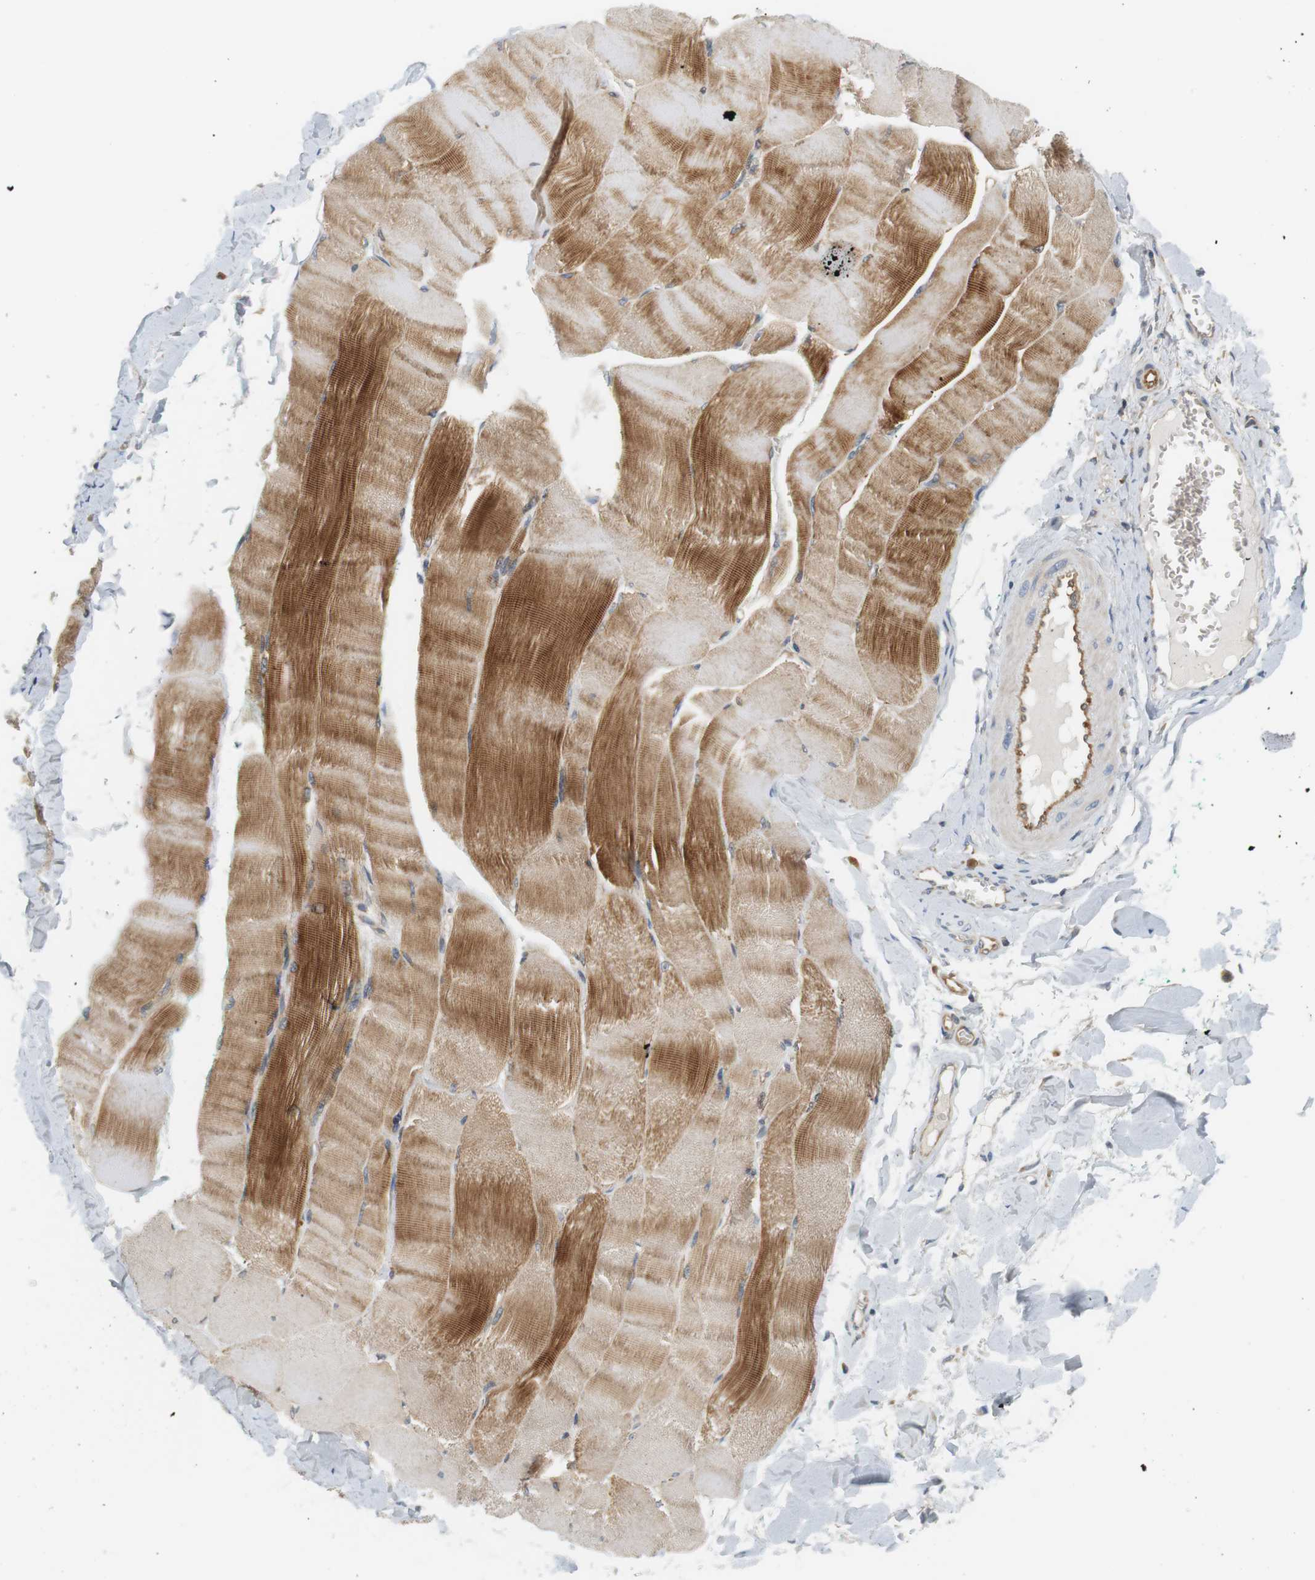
{"staining": {"intensity": "moderate", "quantity": "25%-75%", "location": "cytoplasmic/membranous"}, "tissue": "skeletal muscle", "cell_type": "Myocytes", "image_type": "normal", "snomed": [{"axis": "morphology", "description": "Normal tissue, NOS"}, {"axis": "morphology", "description": "Squamous cell carcinoma, NOS"}, {"axis": "topography", "description": "Skeletal muscle"}], "caption": "Skeletal muscle was stained to show a protein in brown. There is medium levels of moderate cytoplasmic/membranous expression in about 25%-75% of myocytes.", "gene": "SH3GLB1", "patient": {"sex": "male", "age": 51}}